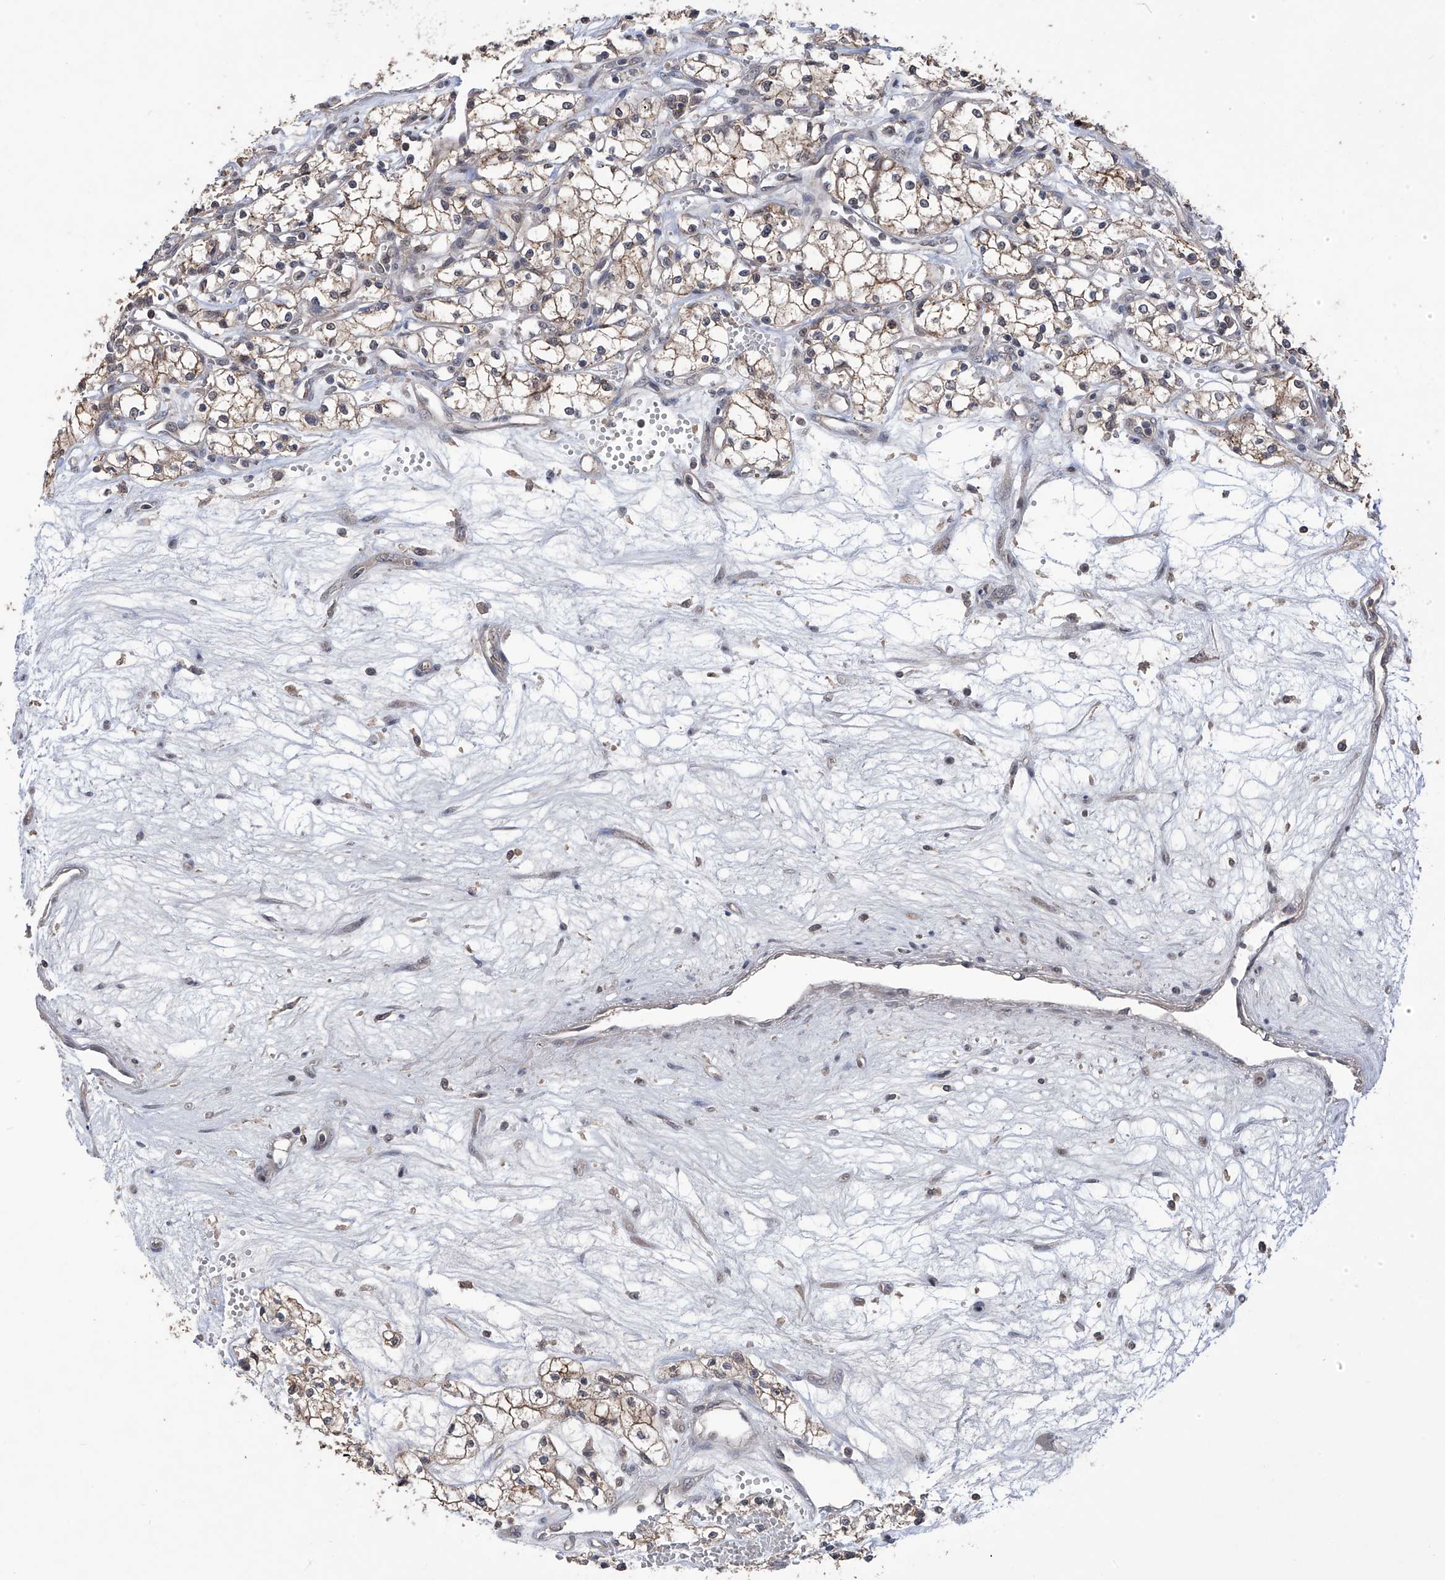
{"staining": {"intensity": "weak", "quantity": ">75%", "location": "cytoplasmic/membranous"}, "tissue": "renal cancer", "cell_type": "Tumor cells", "image_type": "cancer", "snomed": [{"axis": "morphology", "description": "Adenocarcinoma, NOS"}, {"axis": "topography", "description": "Kidney"}], "caption": "Renal cancer (adenocarcinoma) tissue exhibits weak cytoplasmic/membranous positivity in about >75% of tumor cells, visualized by immunohistochemistry. (DAB IHC, brown staining for protein, blue staining for nuclei).", "gene": "LYSMD4", "patient": {"sex": "male", "age": 59}}